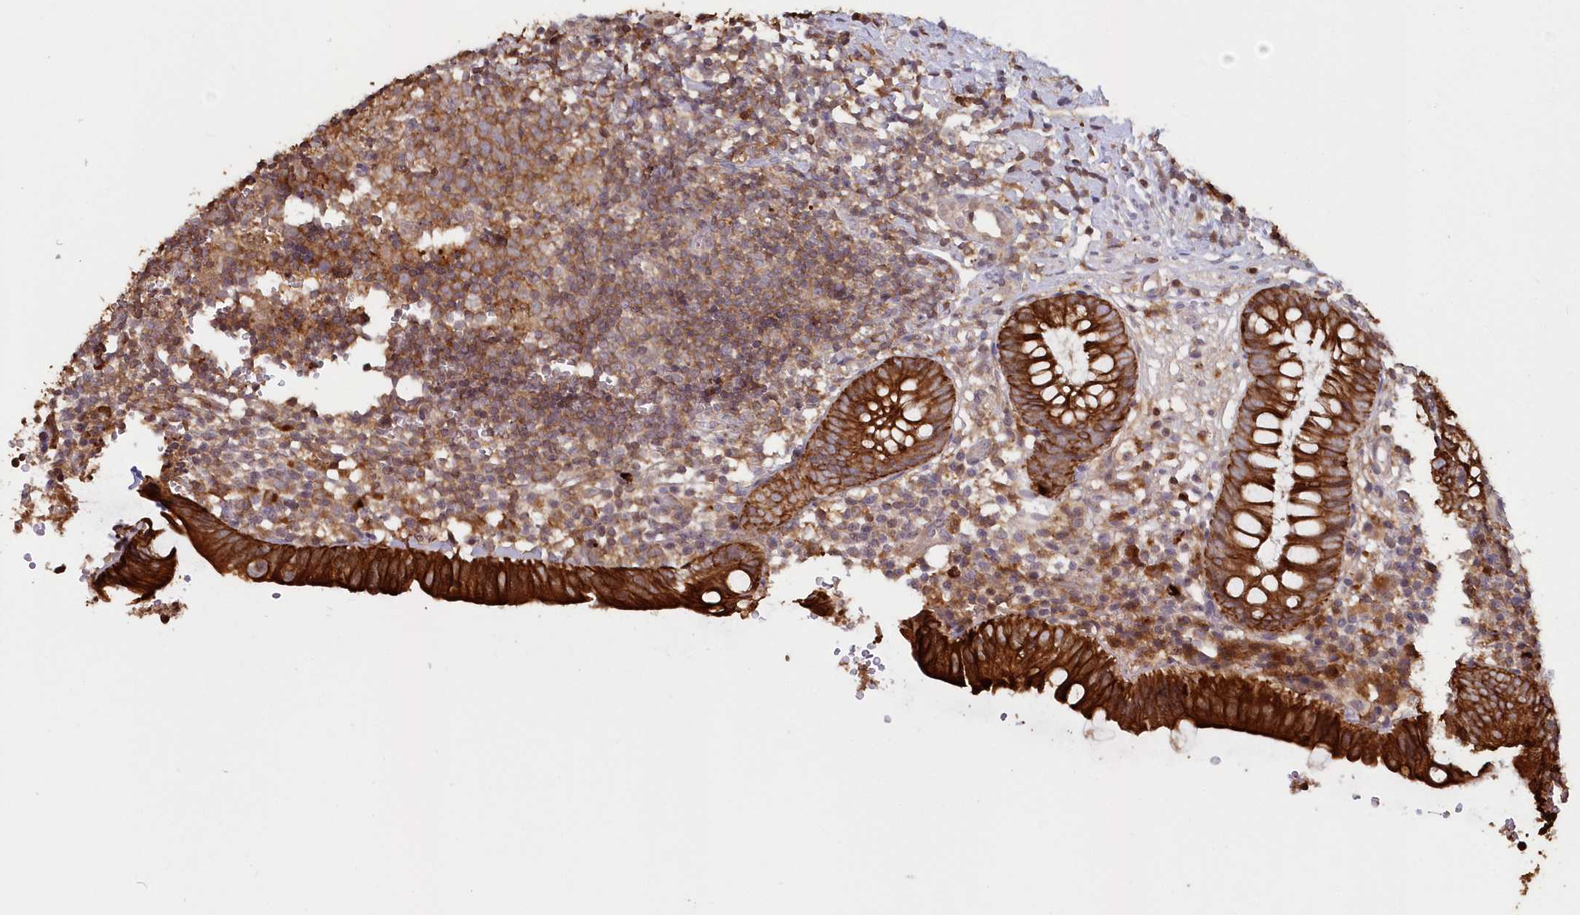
{"staining": {"intensity": "strong", "quantity": ">75%", "location": "cytoplasmic/membranous"}, "tissue": "appendix", "cell_type": "Glandular cells", "image_type": "normal", "snomed": [{"axis": "morphology", "description": "Normal tissue, NOS"}, {"axis": "topography", "description": "Appendix"}], "caption": "DAB immunohistochemical staining of normal appendix demonstrates strong cytoplasmic/membranous protein expression in approximately >75% of glandular cells. Nuclei are stained in blue.", "gene": "SNED1", "patient": {"sex": "male", "age": 8}}